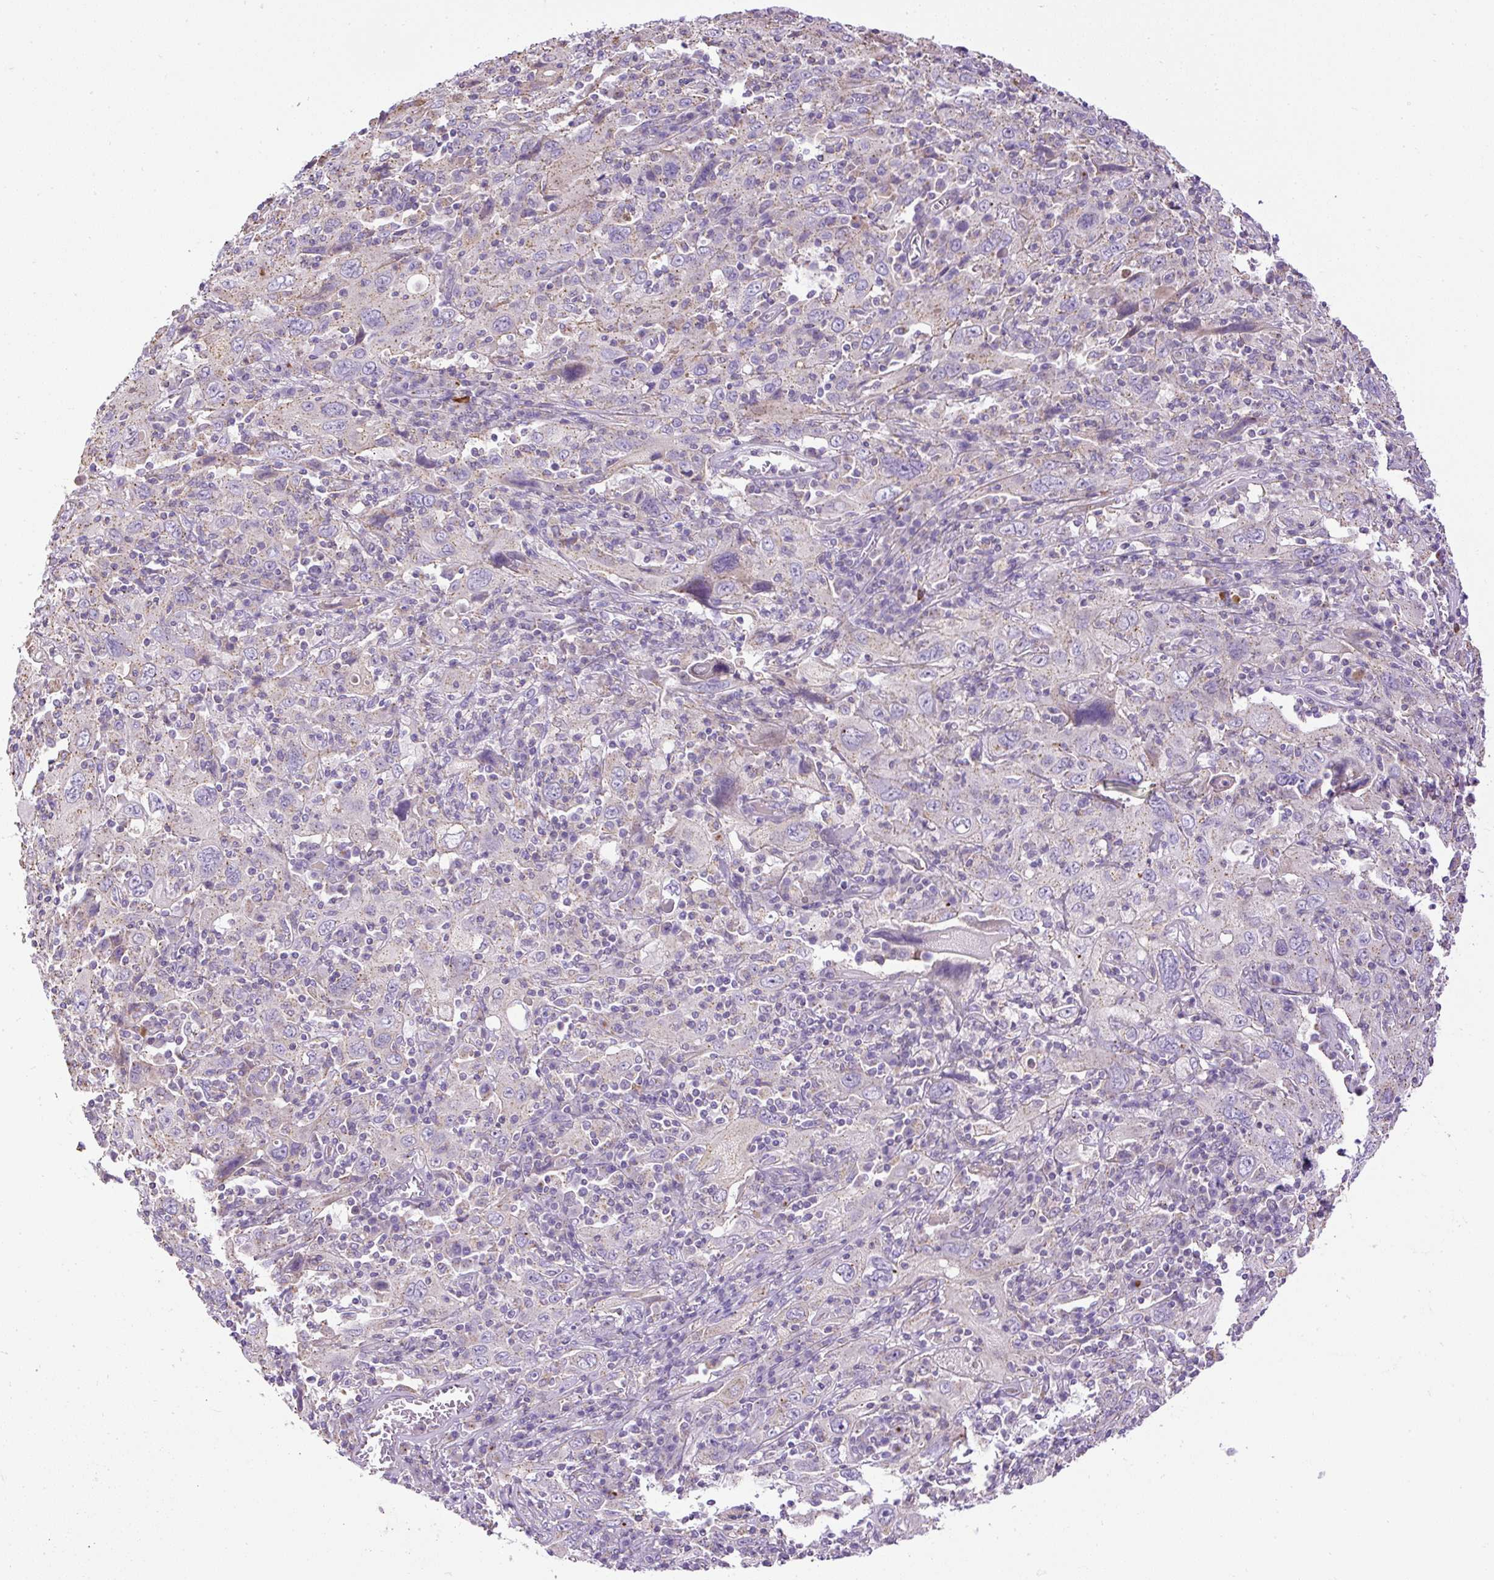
{"staining": {"intensity": "negative", "quantity": "none", "location": "none"}, "tissue": "cervical cancer", "cell_type": "Tumor cells", "image_type": "cancer", "snomed": [{"axis": "morphology", "description": "Squamous cell carcinoma, NOS"}, {"axis": "topography", "description": "Cervix"}], "caption": "The immunohistochemistry (IHC) histopathology image has no significant positivity in tumor cells of cervical squamous cell carcinoma tissue.", "gene": "CFAP47", "patient": {"sex": "female", "age": 46}}